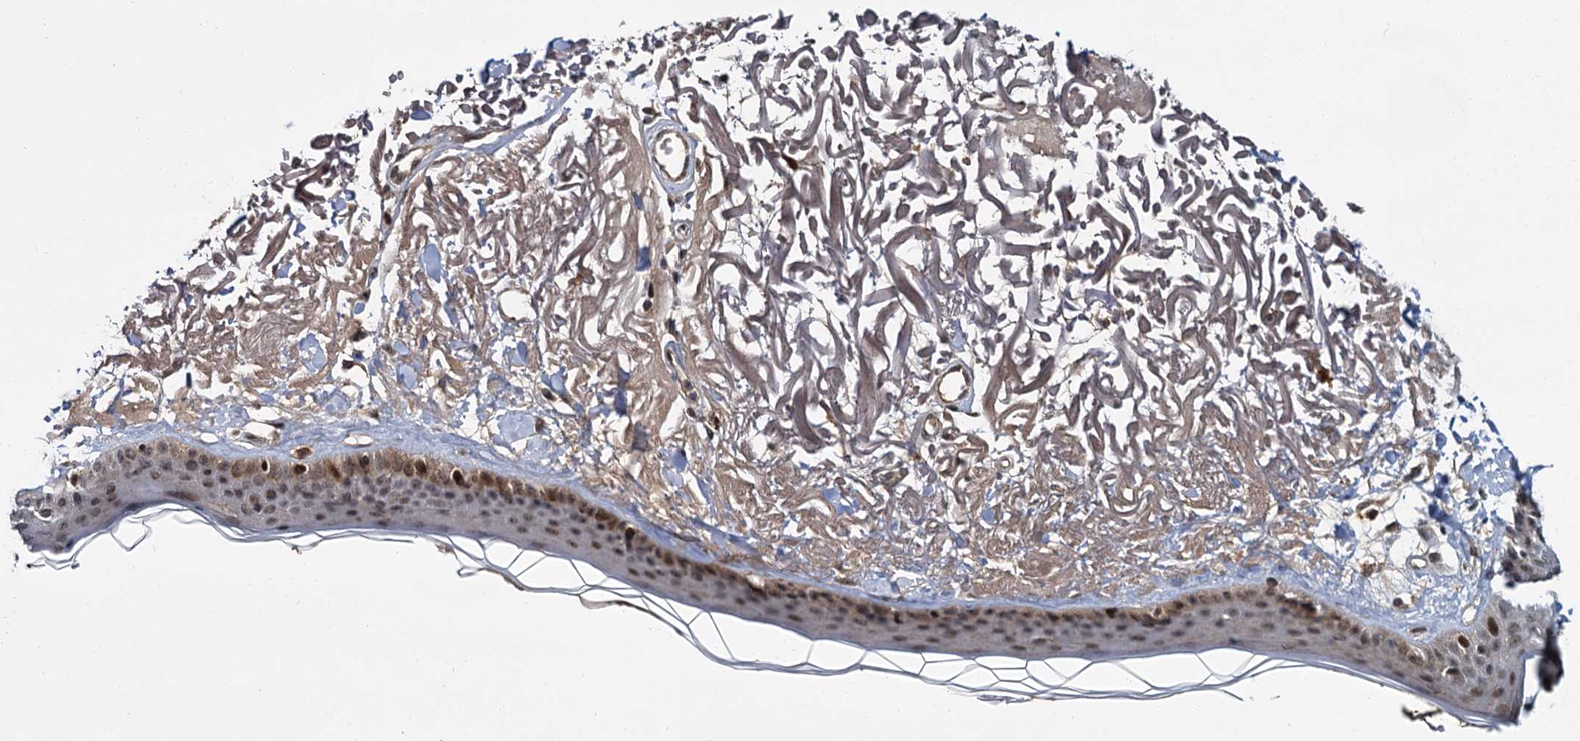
{"staining": {"intensity": "moderate", "quantity": ">75%", "location": "nuclear"}, "tissue": "skin", "cell_type": "Fibroblasts", "image_type": "normal", "snomed": [{"axis": "morphology", "description": "Normal tissue, NOS"}, {"axis": "topography", "description": "Skin"}, {"axis": "topography", "description": "Skeletal muscle"}], "caption": "Protein expression analysis of normal human skin reveals moderate nuclear staining in about >75% of fibroblasts. (DAB IHC with brightfield microscopy, high magnification).", "gene": "MBD6", "patient": {"sex": "male", "age": 83}}